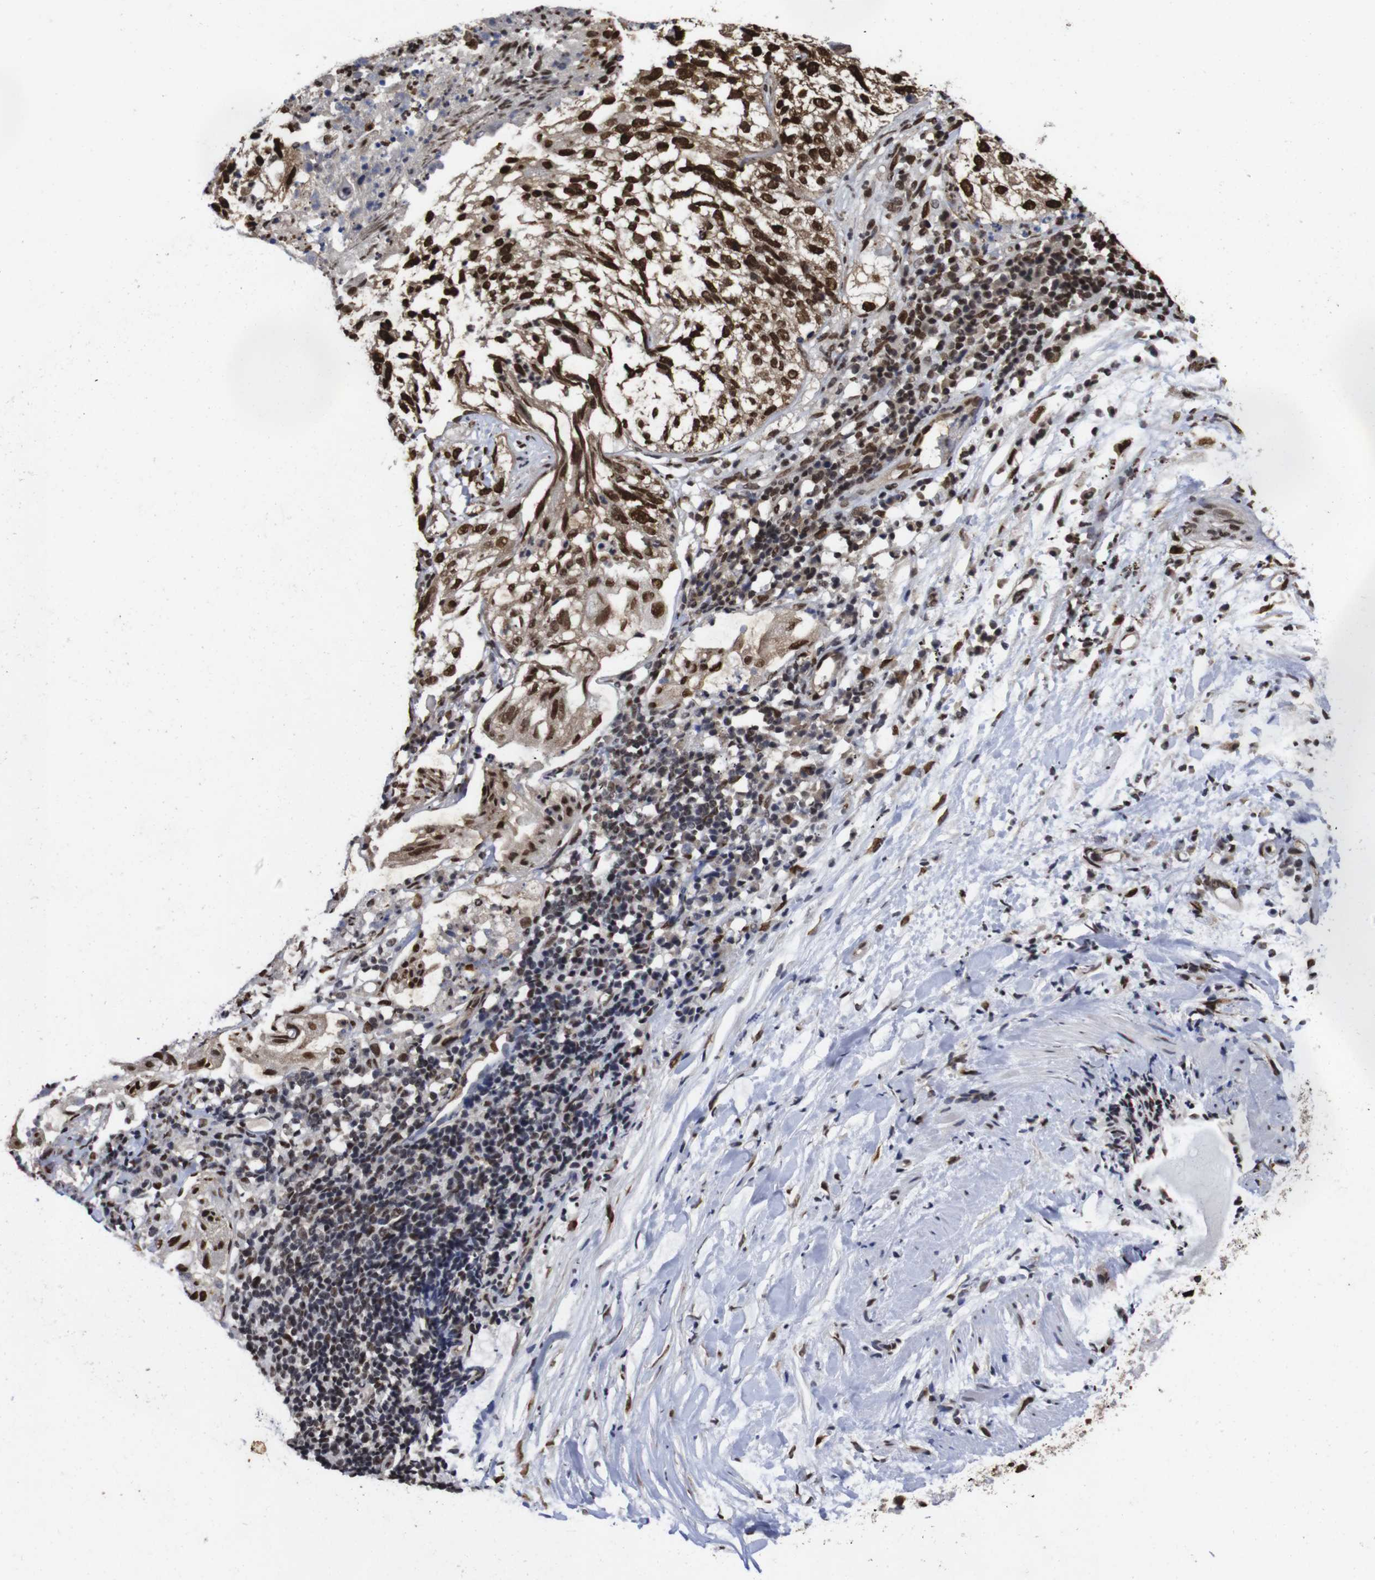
{"staining": {"intensity": "strong", "quantity": ">75%", "location": "cytoplasmic/membranous,nuclear"}, "tissue": "lung cancer", "cell_type": "Tumor cells", "image_type": "cancer", "snomed": [{"axis": "morphology", "description": "Inflammation, NOS"}, {"axis": "morphology", "description": "Squamous cell carcinoma, NOS"}, {"axis": "topography", "description": "Lymph node"}, {"axis": "topography", "description": "Soft tissue"}, {"axis": "topography", "description": "Lung"}], "caption": "DAB immunohistochemical staining of human lung cancer (squamous cell carcinoma) exhibits strong cytoplasmic/membranous and nuclear protein positivity in approximately >75% of tumor cells.", "gene": "SUMO3", "patient": {"sex": "male", "age": 66}}